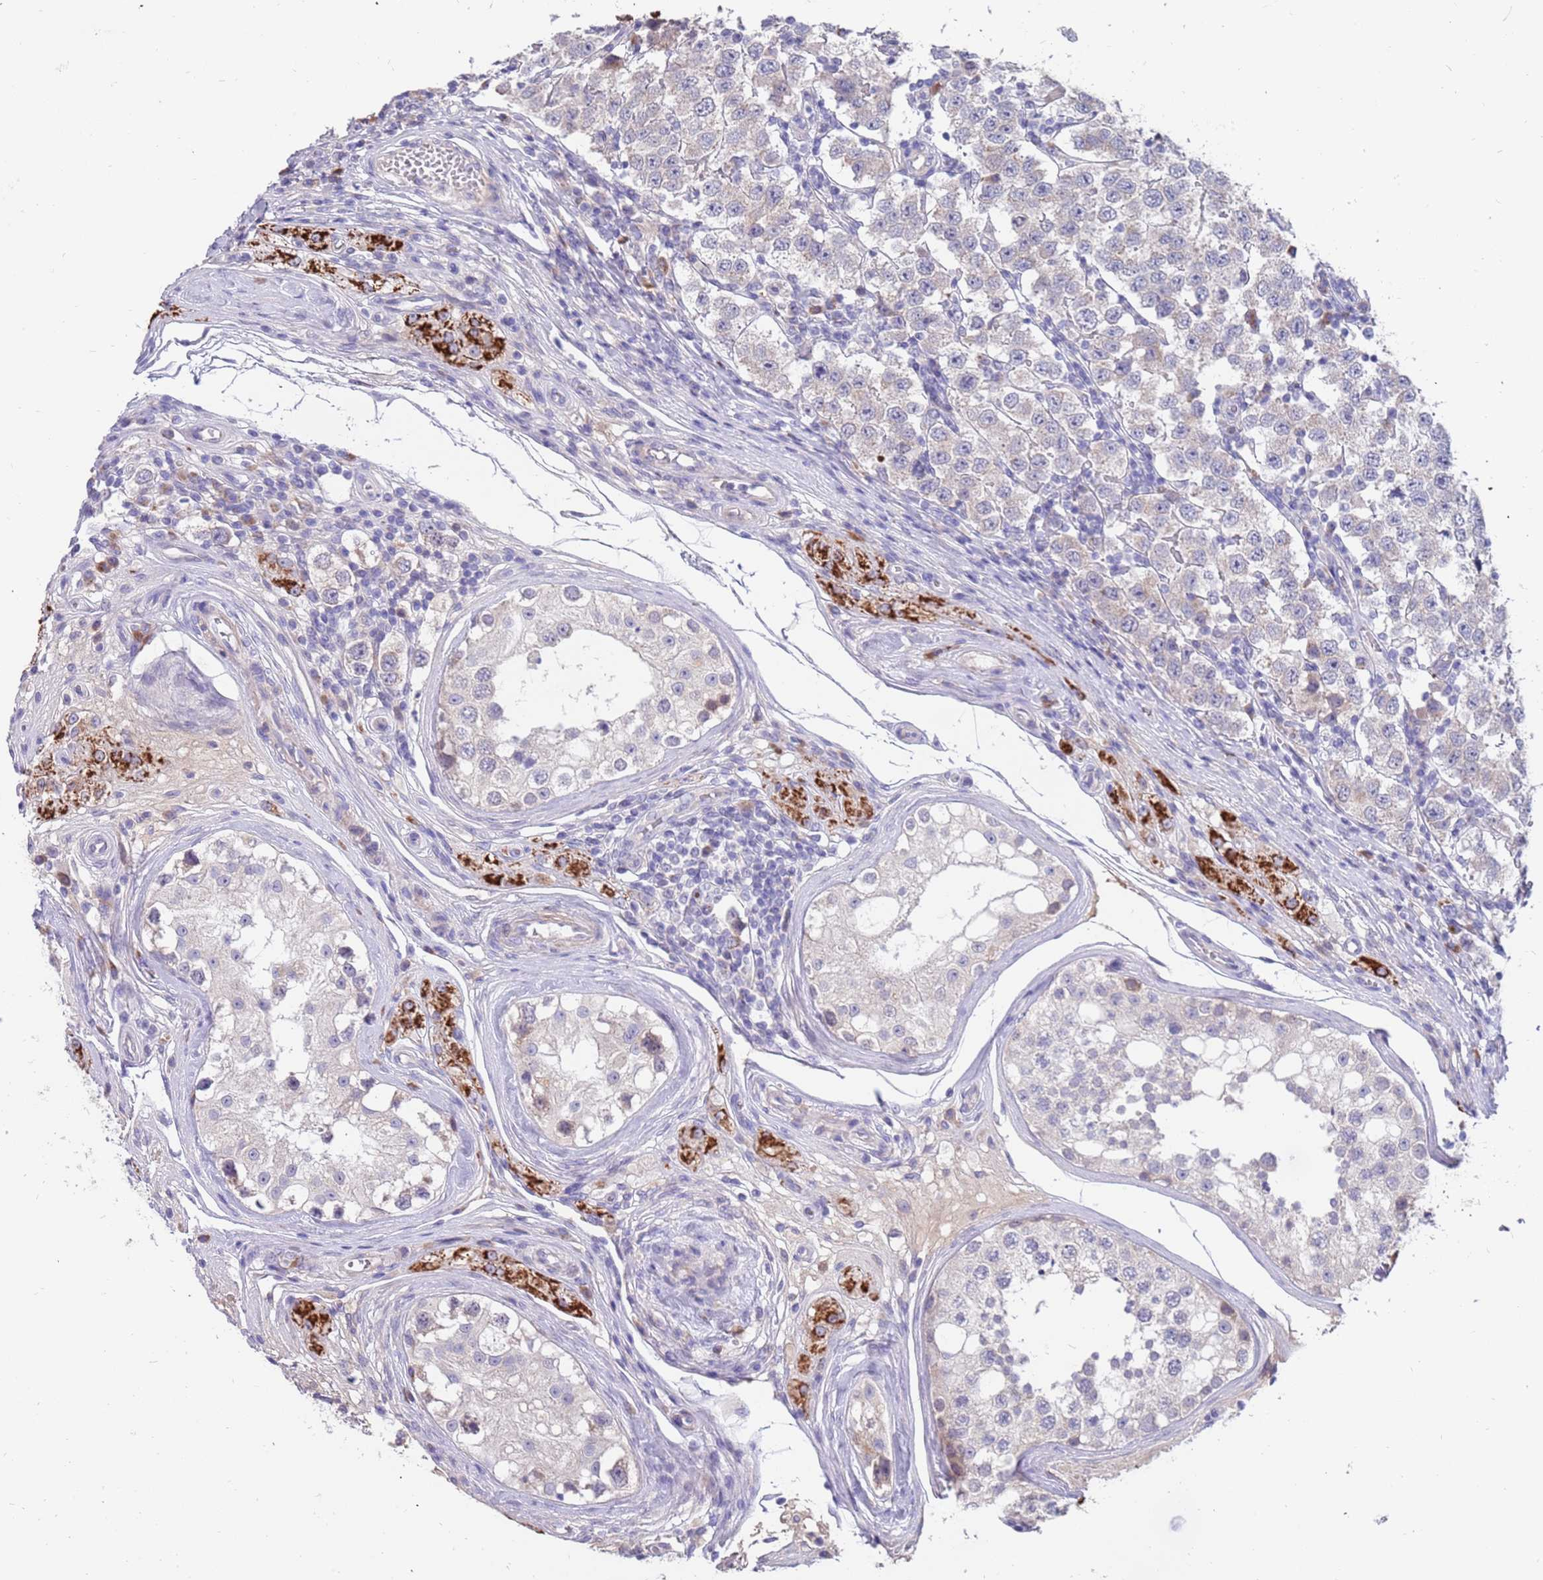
{"staining": {"intensity": "negative", "quantity": "none", "location": "none"}, "tissue": "testis cancer", "cell_type": "Tumor cells", "image_type": "cancer", "snomed": [{"axis": "morphology", "description": "Seminoma, NOS"}, {"axis": "topography", "description": "Testis"}], "caption": "Immunohistochemistry (IHC) of testis cancer (seminoma) shows no expression in tumor cells.", "gene": "ZNF746", "patient": {"sex": "male", "age": 34}}